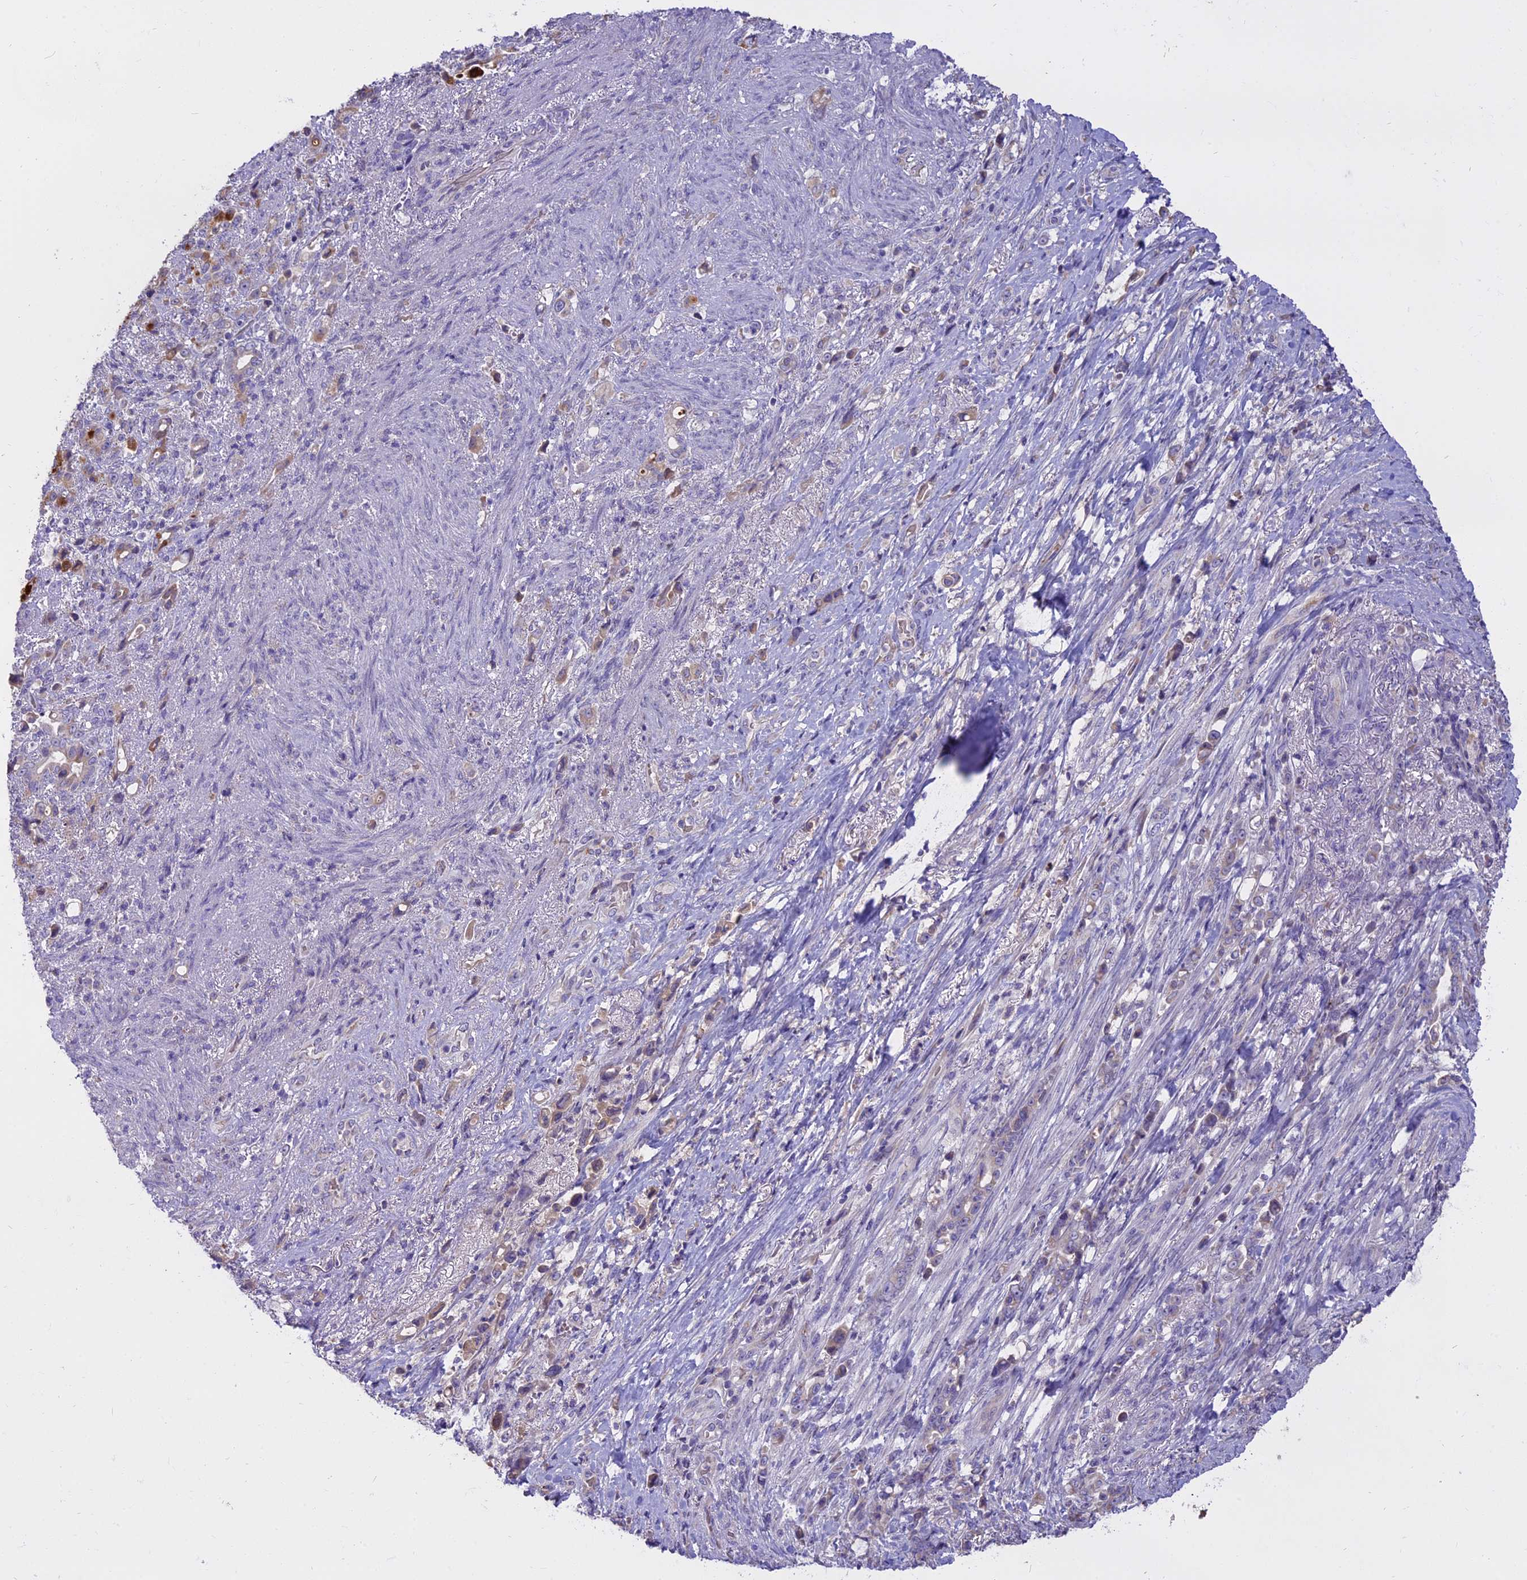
{"staining": {"intensity": "negative", "quantity": "none", "location": "none"}, "tissue": "stomach cancer", "cell_type": "Tumor cells", "image_type": "cancer", "snomed": [{"axis": "morphology", "description": "Normal tissue, NOS"}, {"axis": "morphology", "description": "Adenocarcinoma, NOS"}, {"axis": "topography", "description": "Stomach"}], "caption": "The photomicrograph exhibits no staining of tumor cells in stomach cancer.", "gene": "WFDC2", "patient": {"sex": "female", "age": 79}}